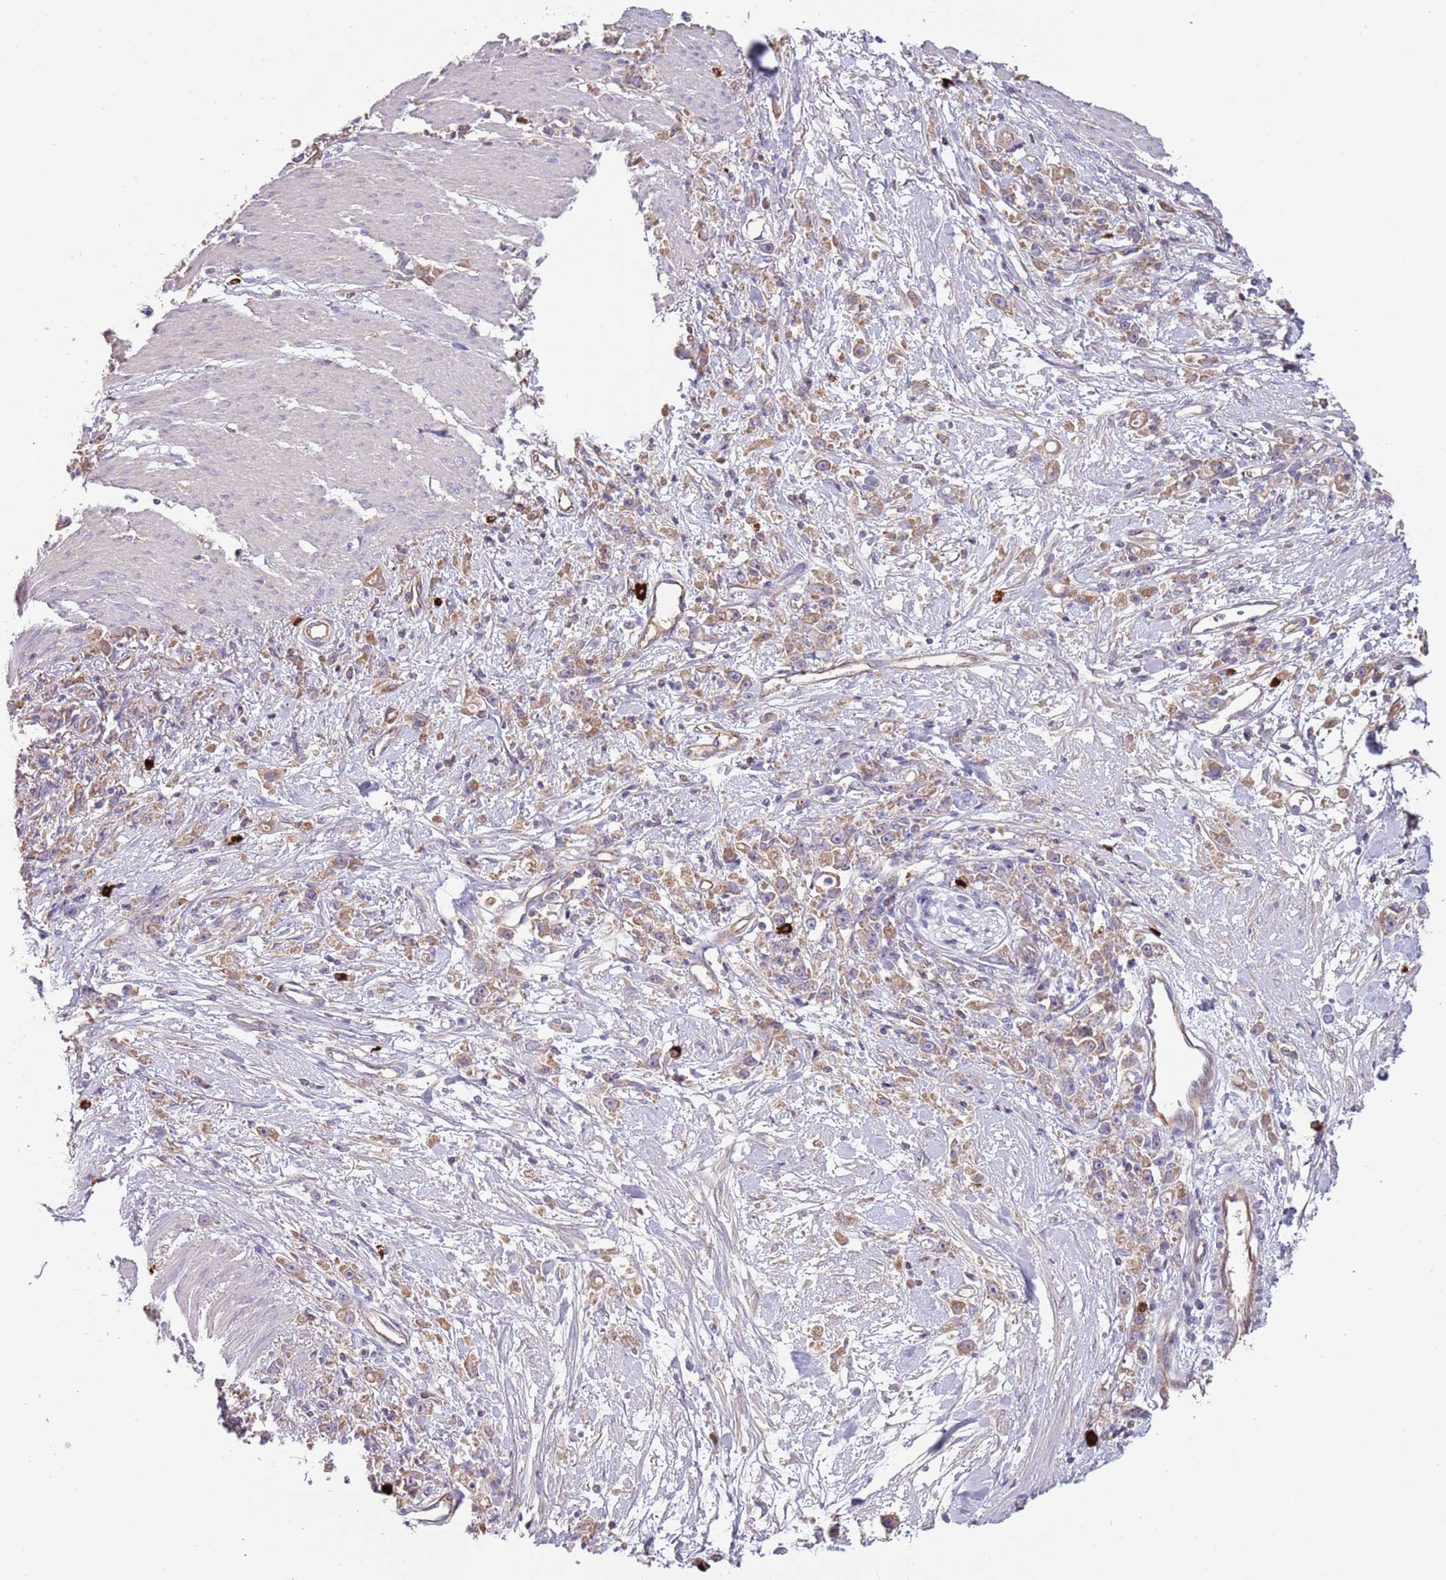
{"staining": {"intensity": "weak", "quantity": "25%-75%", "location": "cytoplasmic/membranous"}, "tissue": "stomach cancer", "cell_type": "Tumor cells", "image_type": "cancer", "snomed": [{"axis": "morphology", "description": "Adenocarcinoma, NOS"}, {"axis": "topography", "description": "Stomach"}], "caption": "Stomach cancer (adenocarcinoma) stained for a protein (brown) reveals weak cytoplasmic/membranous positive expression in about 25%-75% of tumor cells.", "gene": "TRMO", "patient": {"sex": "female", "age": 59}}